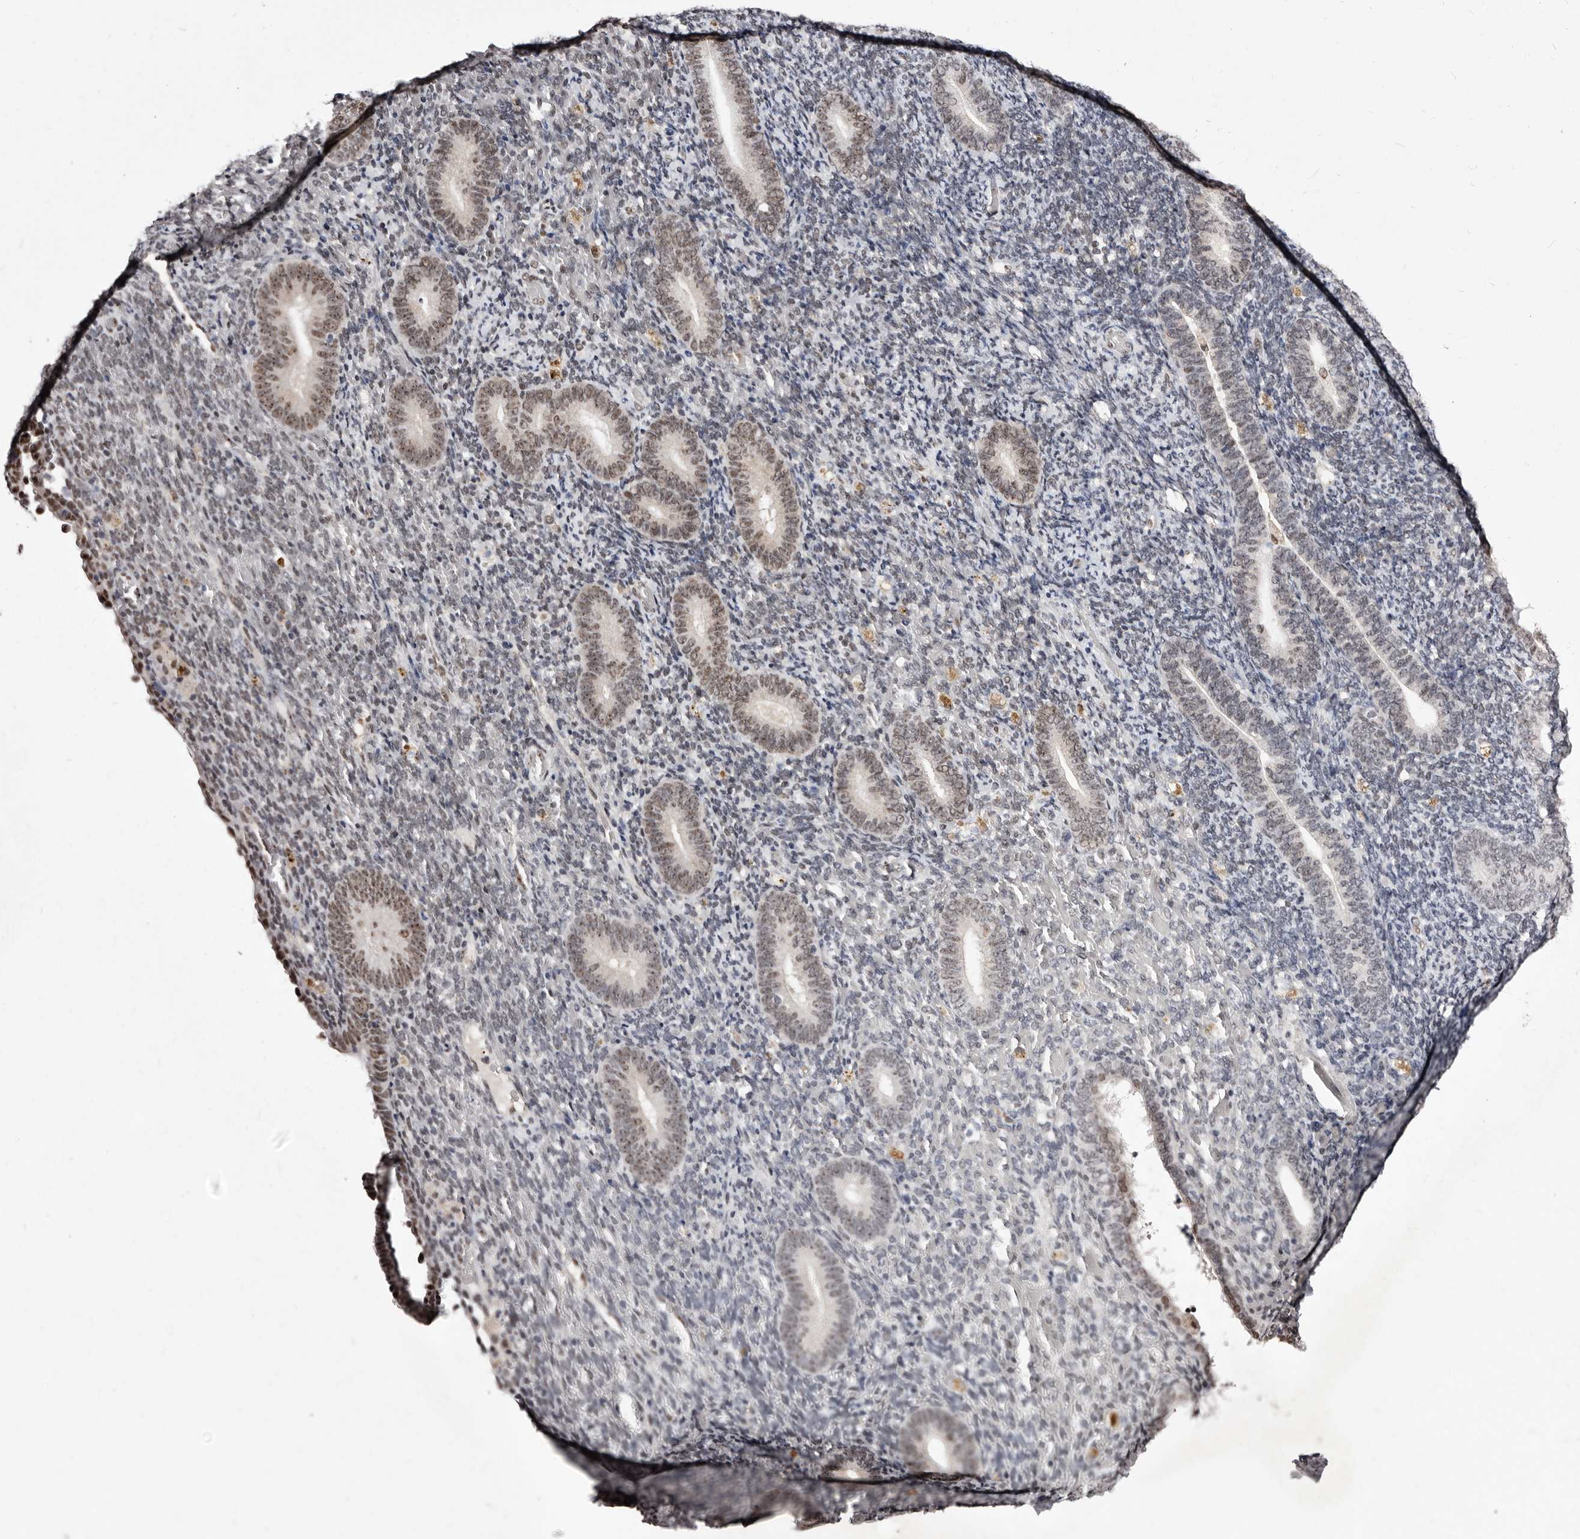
{"staining": {"intensity": "moderate", "quantity": "25%-75%", "location": "nuclear"}, "tissue": "endometrium", "cell_type": "Cells in endometrial stroma", "image_type": "normal", "snomed": [{"axis": "morphology", "description": "Normal tissue, NOS"}, {"axis": "topography", "description": "Endometrium"}], "caption": "DAB immunohistochemical staining of normal human endometrium displays moderate nuclear protein positivity in about 25%-75% of cells in endometrial stroma.", "gene": "ANAPC11", "patient": {"sex": "female", "age": 51}}